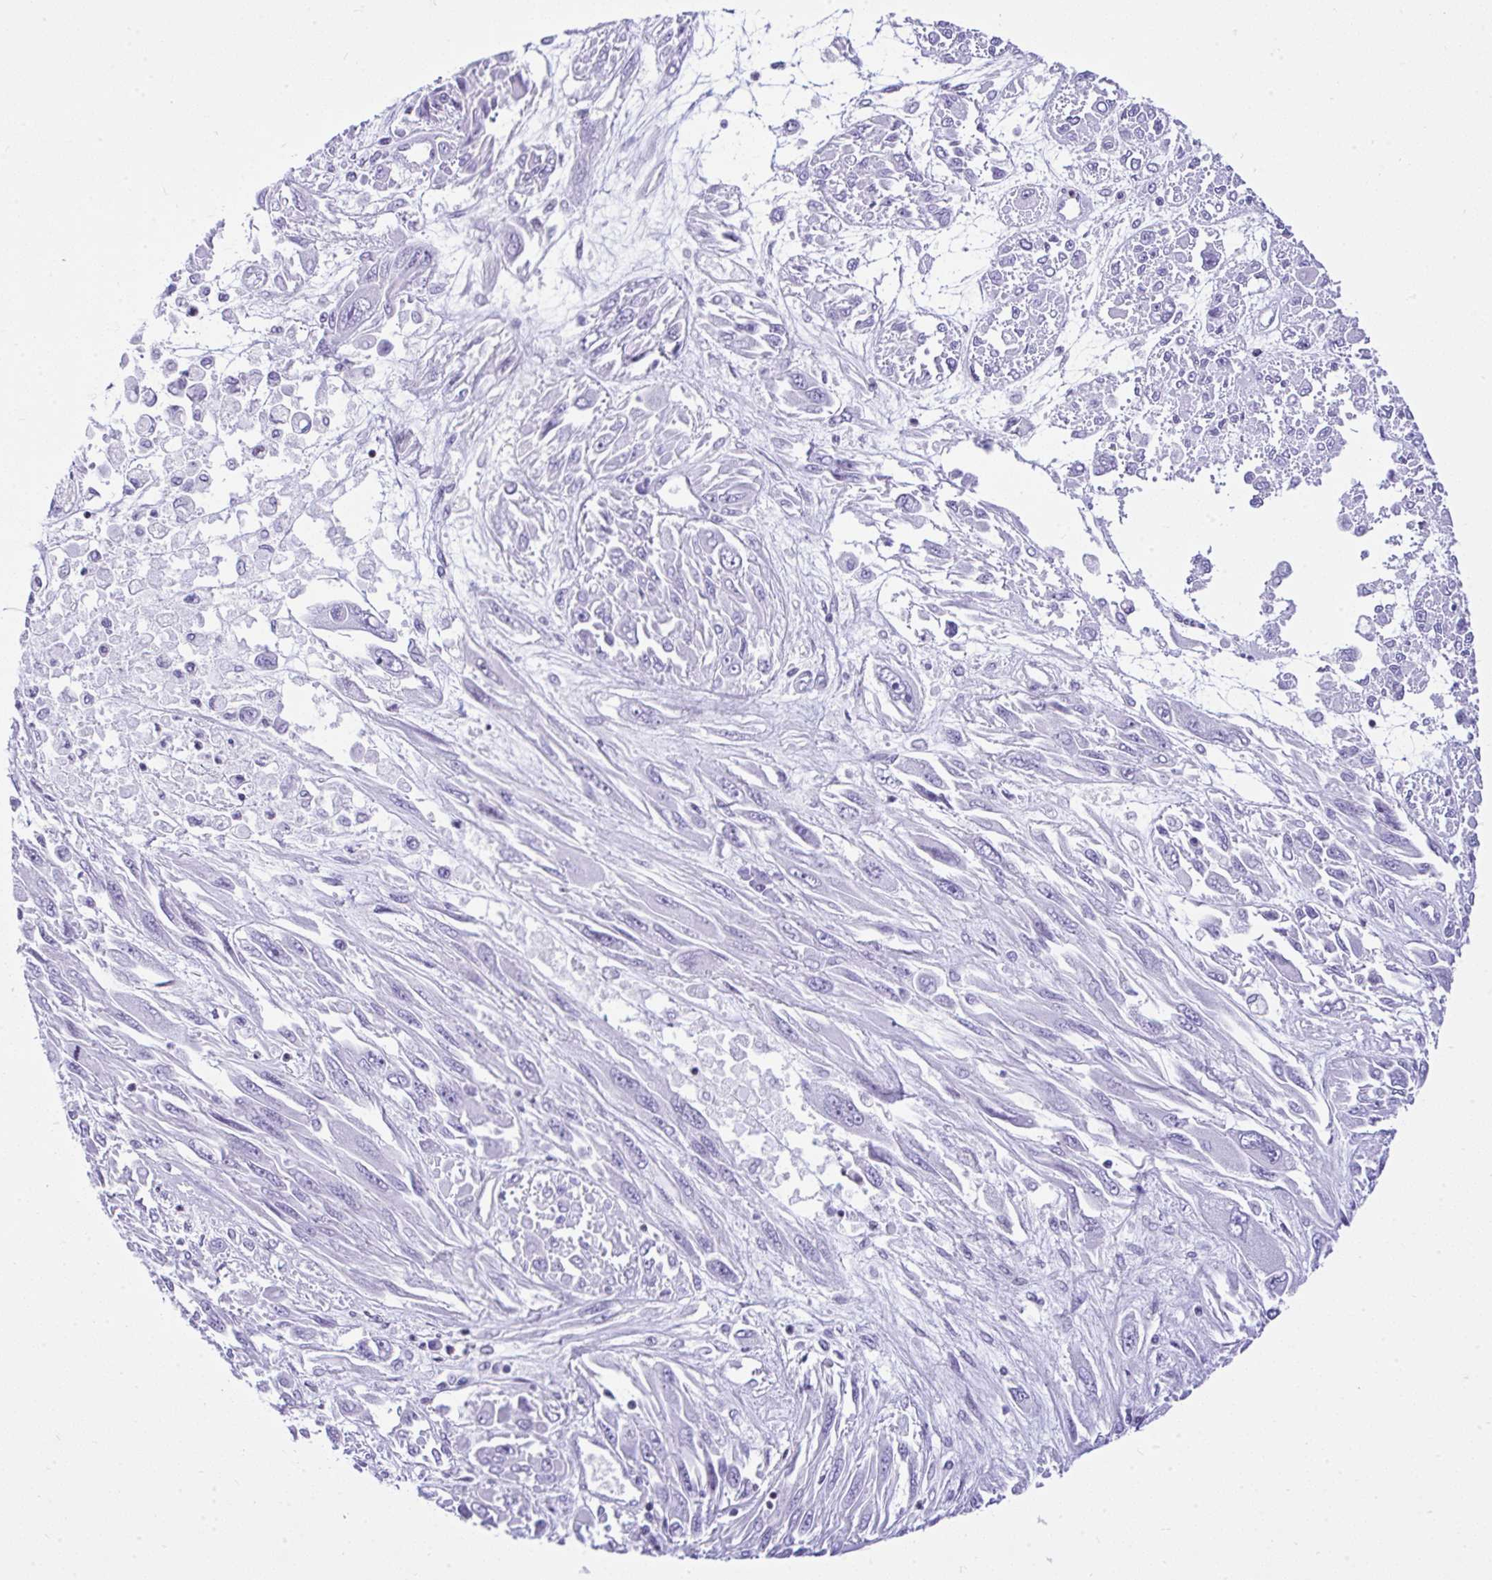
{"staining": {"intensity": "negative", "quantity": "none", "location": "none"}, "tissue": "melanoma", "cell_type": "Tumor cells", "image_type": "cancer", "snomed": [{"axis": "morphology", "description": "Malignant melanoma, NOS"}, {"axis": "topography", "description": "Skin"}], "caption": "DAB immunohistochemical staining of human melanoma exhibits no significant expression in tumor cells.", "gene": "KRT27", "patient": {"sex": "female", "age": 91}}